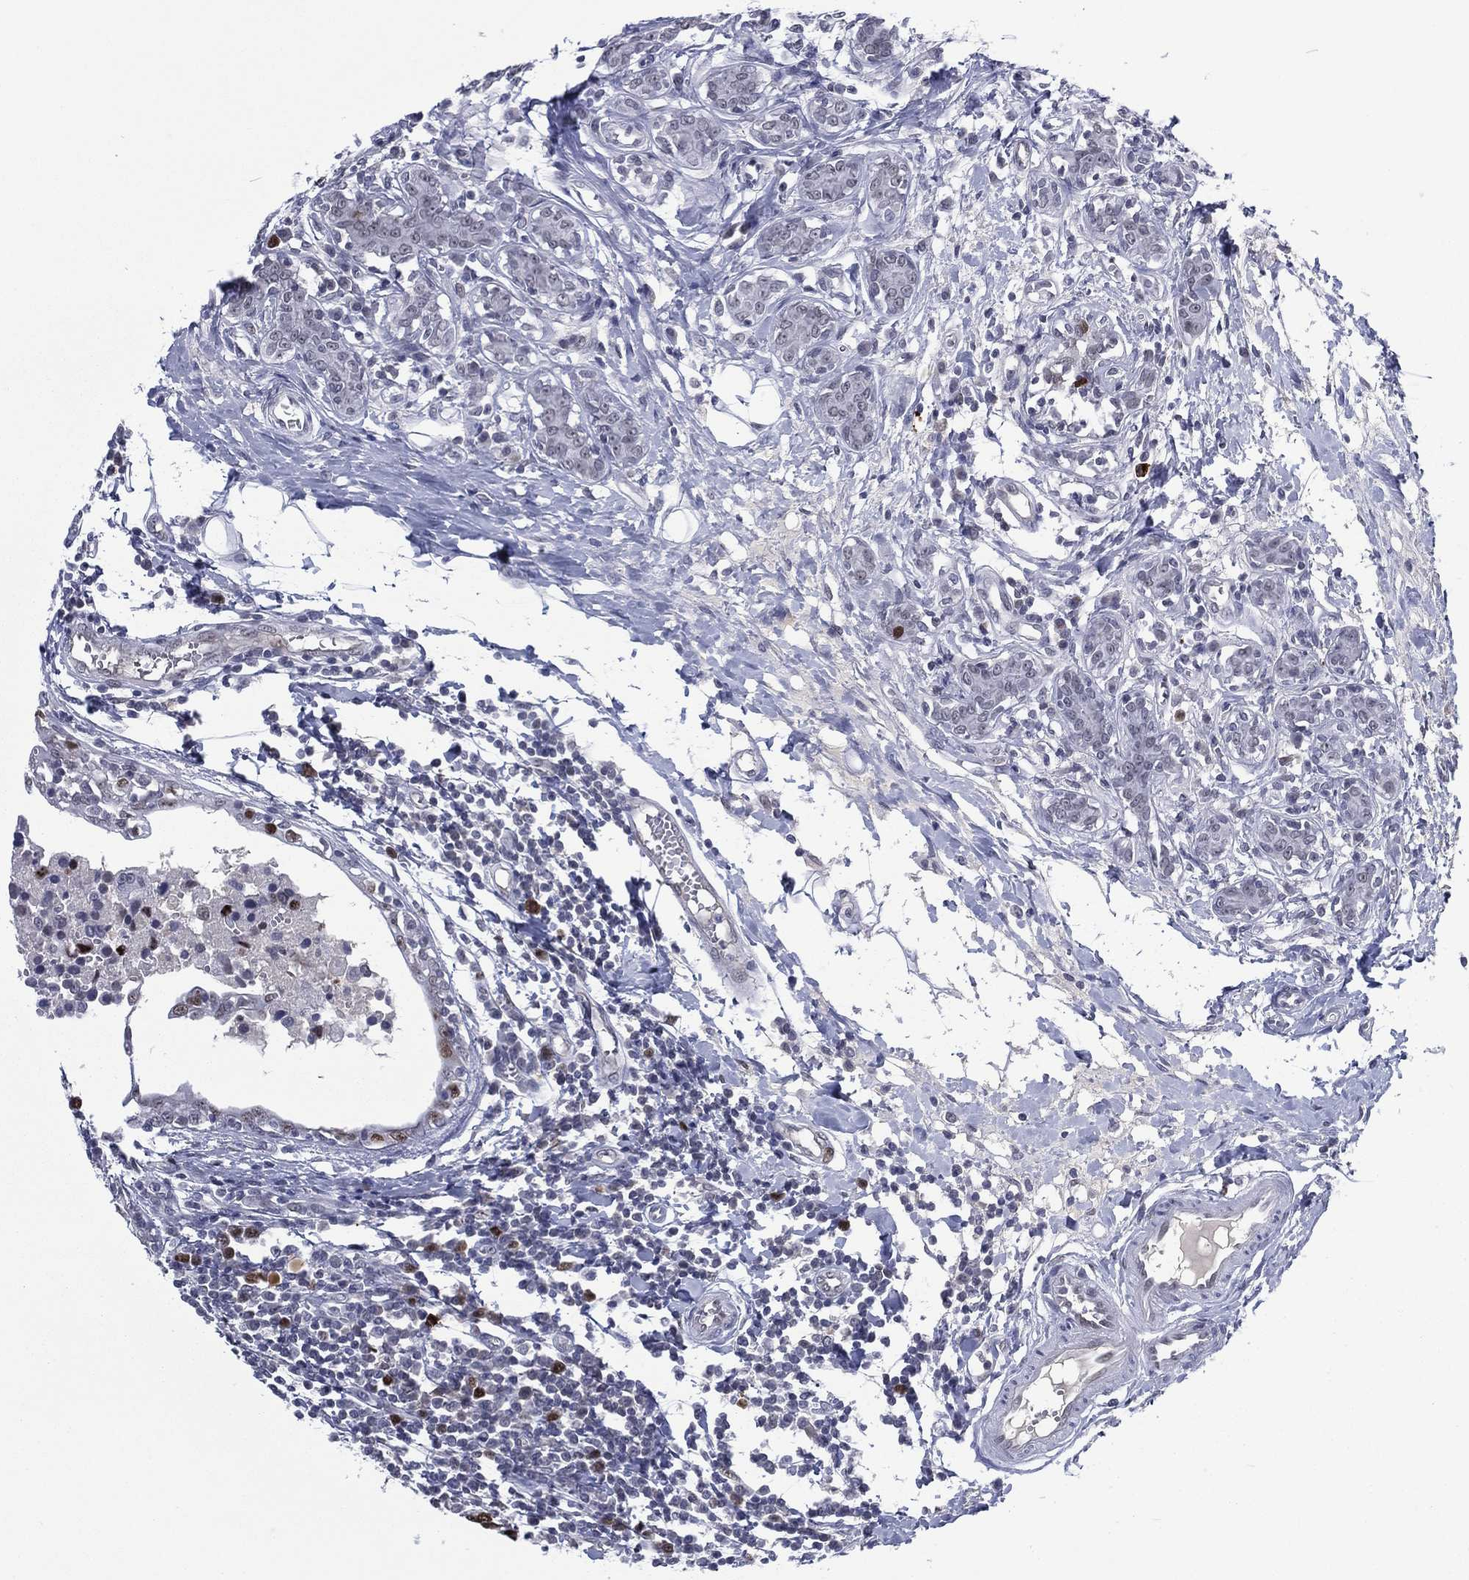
{"staining": {"intensity": "strong", "quantity": "25%-75%", "location": "nuclear"}, "tissue": "breast cancer", "cell_type": "Tumor cells", "image_type": "cancer", "snomed": [{"axis": "morphology", "description": "Duct carcinoma"}, {"axis": "topography", "description": "Breast"}], "caption": "Invasive ductal carcinoma (breast) was stained to show a protein in brown. There is high levels of strong nuclear staining in about 25%-75% of tumor cells.", "gene": "GATA6", "patient": {"sex": "female", "age": 30}}